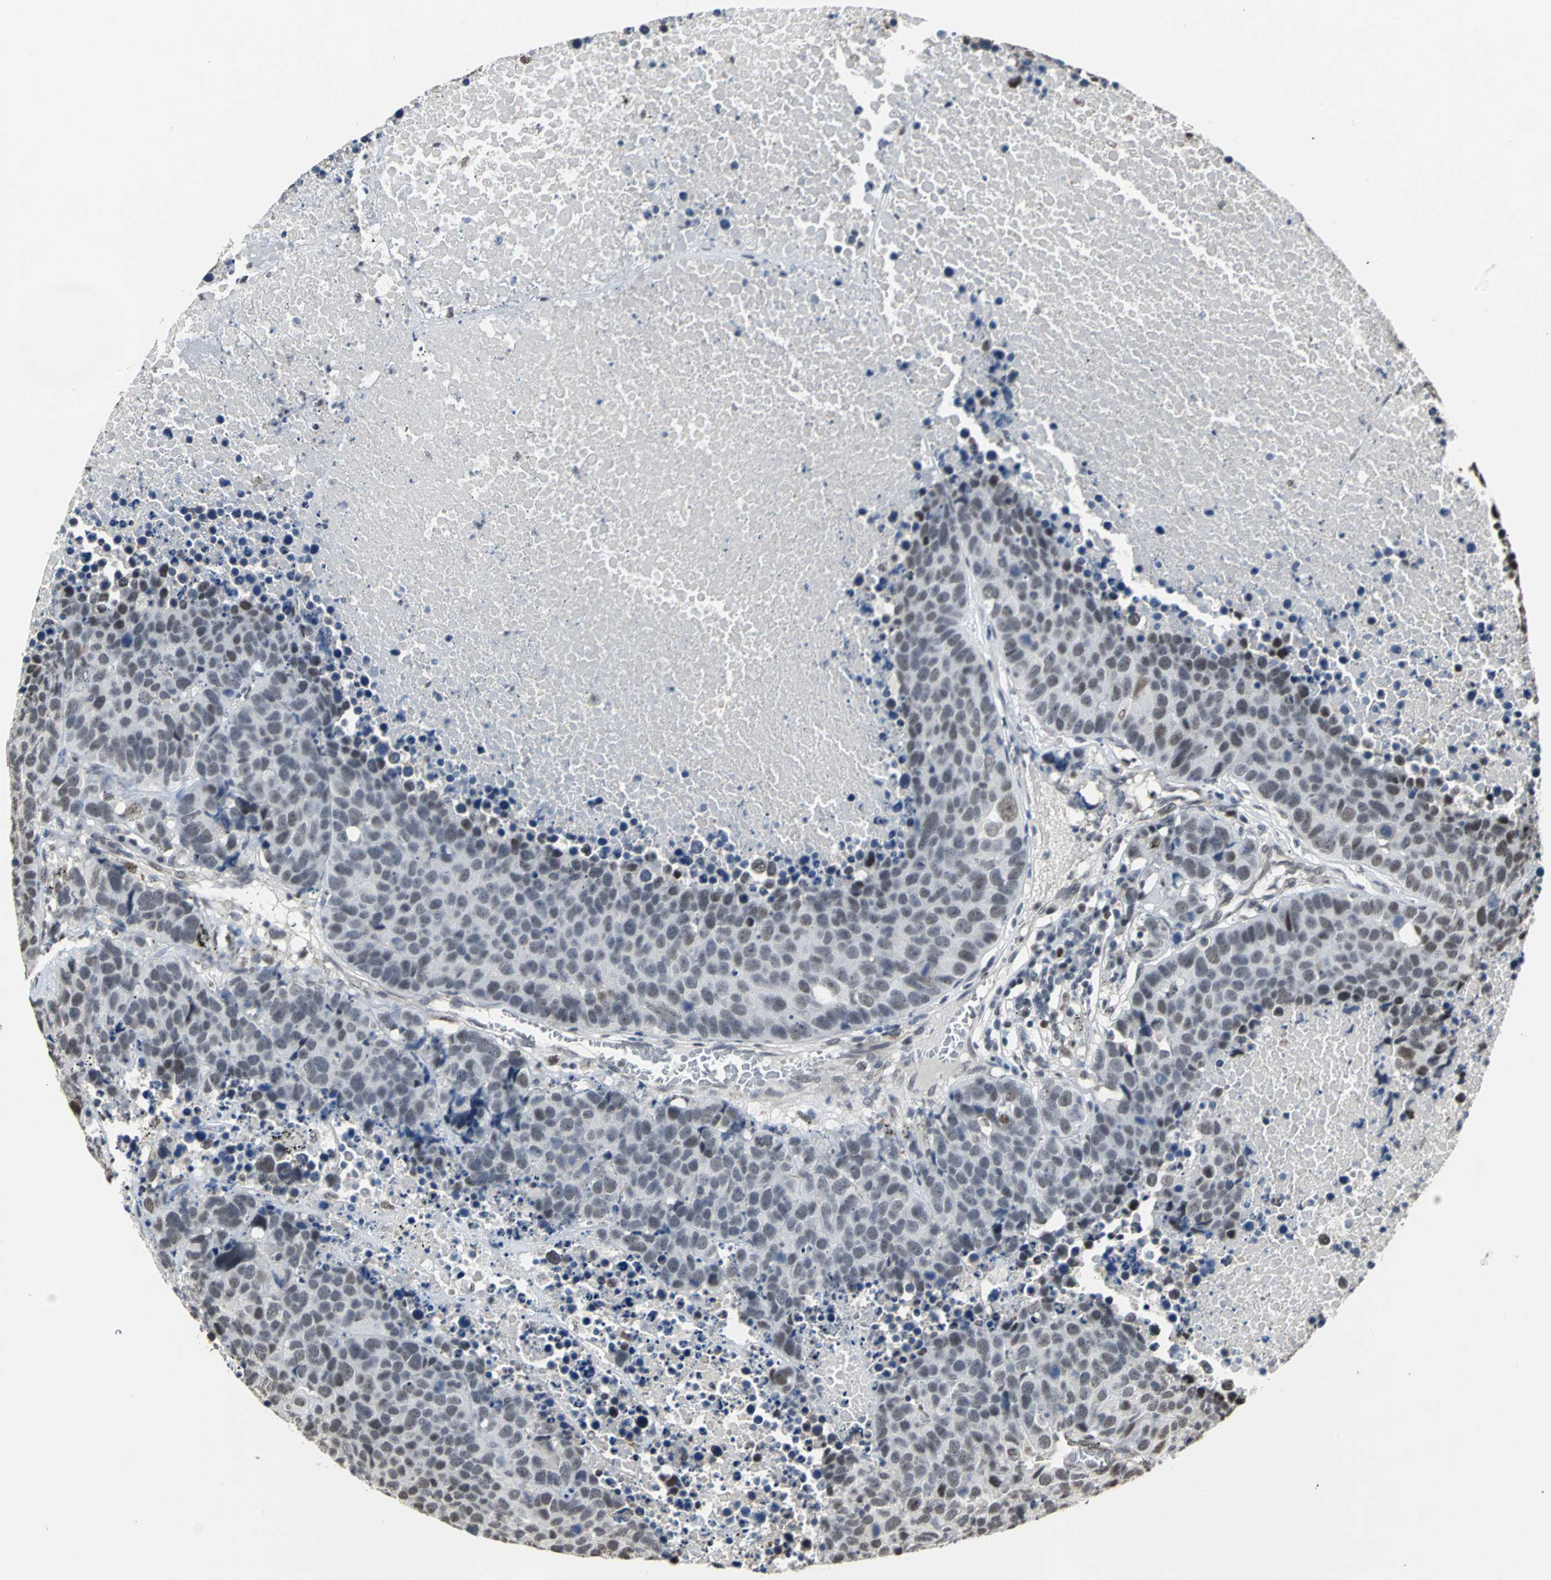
{"staining": {"intensity": "weak", "quantity": ">75%", "location": "nuclear"}, "tissue": "carcinoid", "cell_type": "Tumor cells", "image_type": "cancer", "snomed": [{"axis": "morphology", "description": "Carcinoid, malignant, NOS"}, {"axis": "topography", "description": "Lung"}], "caption": "The immunohistochemical stain shows weak nuclear staining in tumor cells of carcinoid tissue.", "gene": "CCDC88C", "patient": {"sex": "male", "age": 60}}